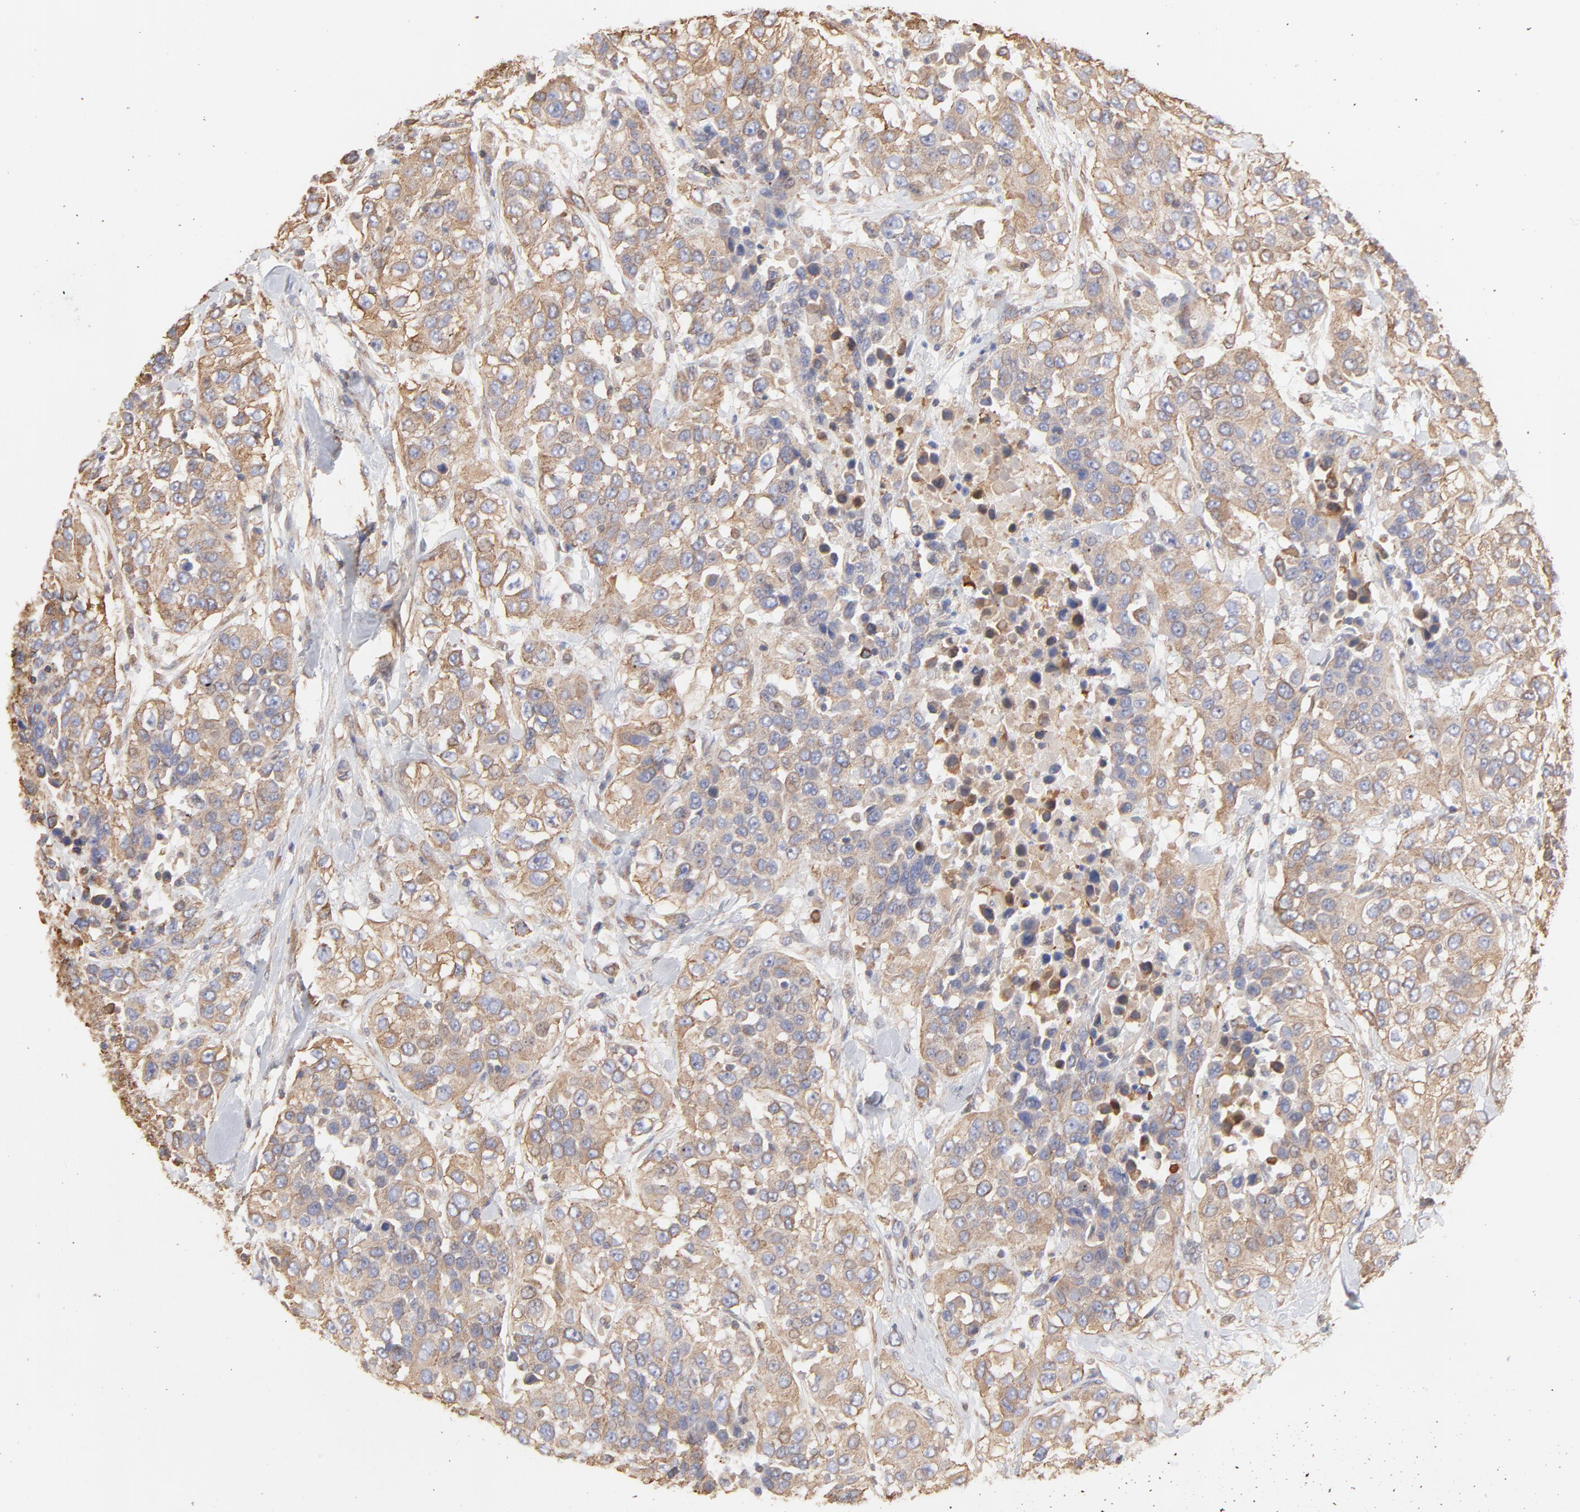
{"staining": {"intensity": "weak", "quantity": ">75%", "location": "cytoplasmic/membranous"}, "tissue": "urothelial cancer", "cell_type": "Tumor cells", "image_type": "cancer", "snomed": [{"axis": "morphology", "description": "Urothelial carcinoma, High grade"}, {"axis": "topography", "description": "Urinary bladder"}], "caption": "Immunohistochemistry of human urothelial cancer reveals low levels of weak cytoplasmic/membranous staining in approximately >75% of tumor cells. (Brightfield microscopy of DAB IHC at high magnification).", "gene": "LRCH2", "patient": {"sex": "female", "age": 80}}